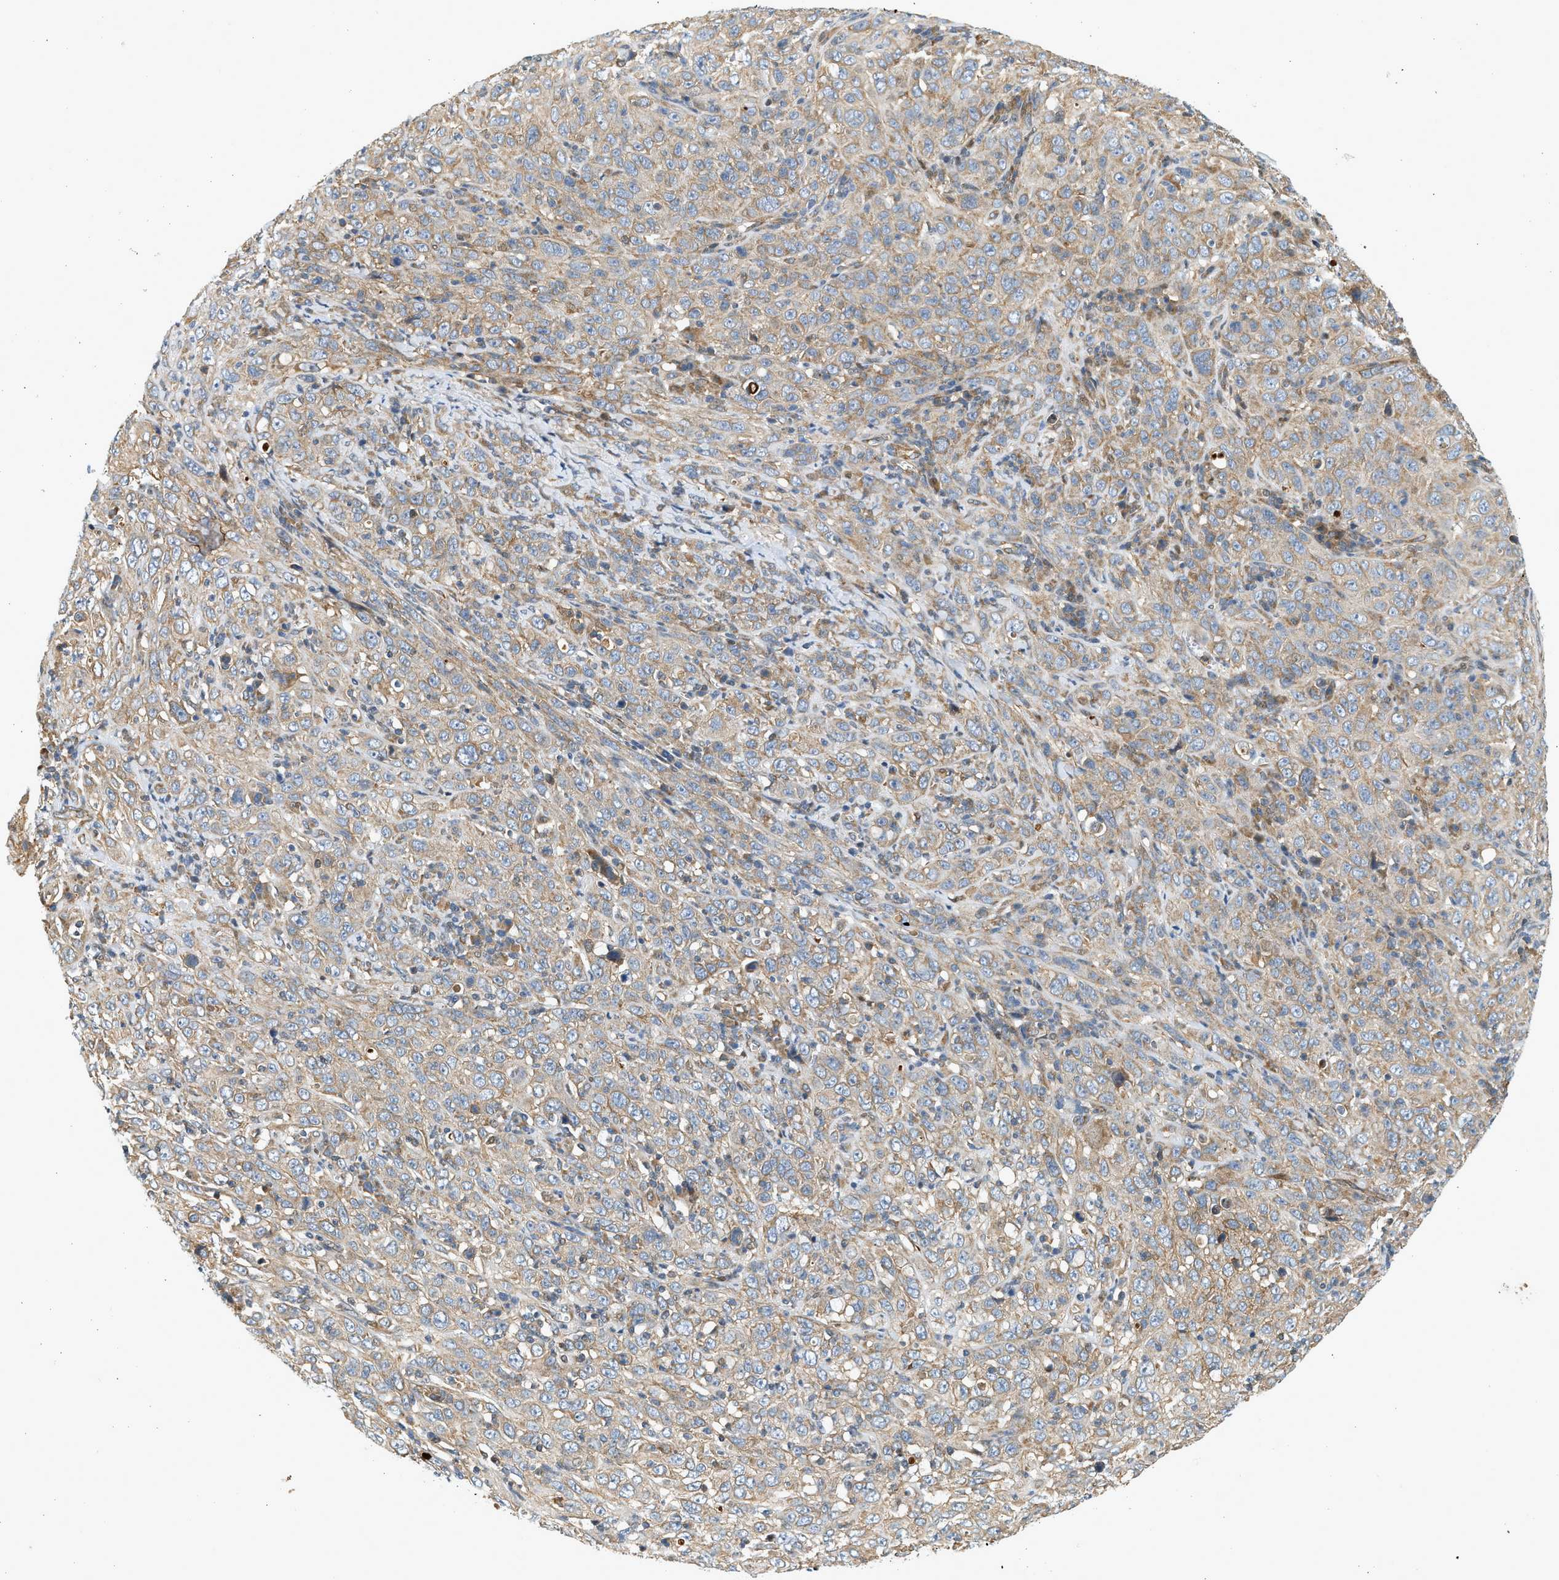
{"staining": {"intensity": "moderate", "quantity": "25%-75%", "location": "cytoplasmic/membranous"}, "tissue": "cervical cancer", "cell_type": "Tumor cells", "image_type": "cancer", "snomed": [{"axis": "morphology", "description": "Squamous cell carcinoma, NOS"}, {"axis": "topography", "description": "Cervix"}], "caption": "This photomicrograph demonstrates immunohistochemistry (IHC) staining of cervical squamous cell carcinoma, with medium moderate cytoplasmic/membranous positivity in about 25%-75% of tumor cells.", "gene": "NRSN2", "patient": {"sex": "female", "age": 46}}